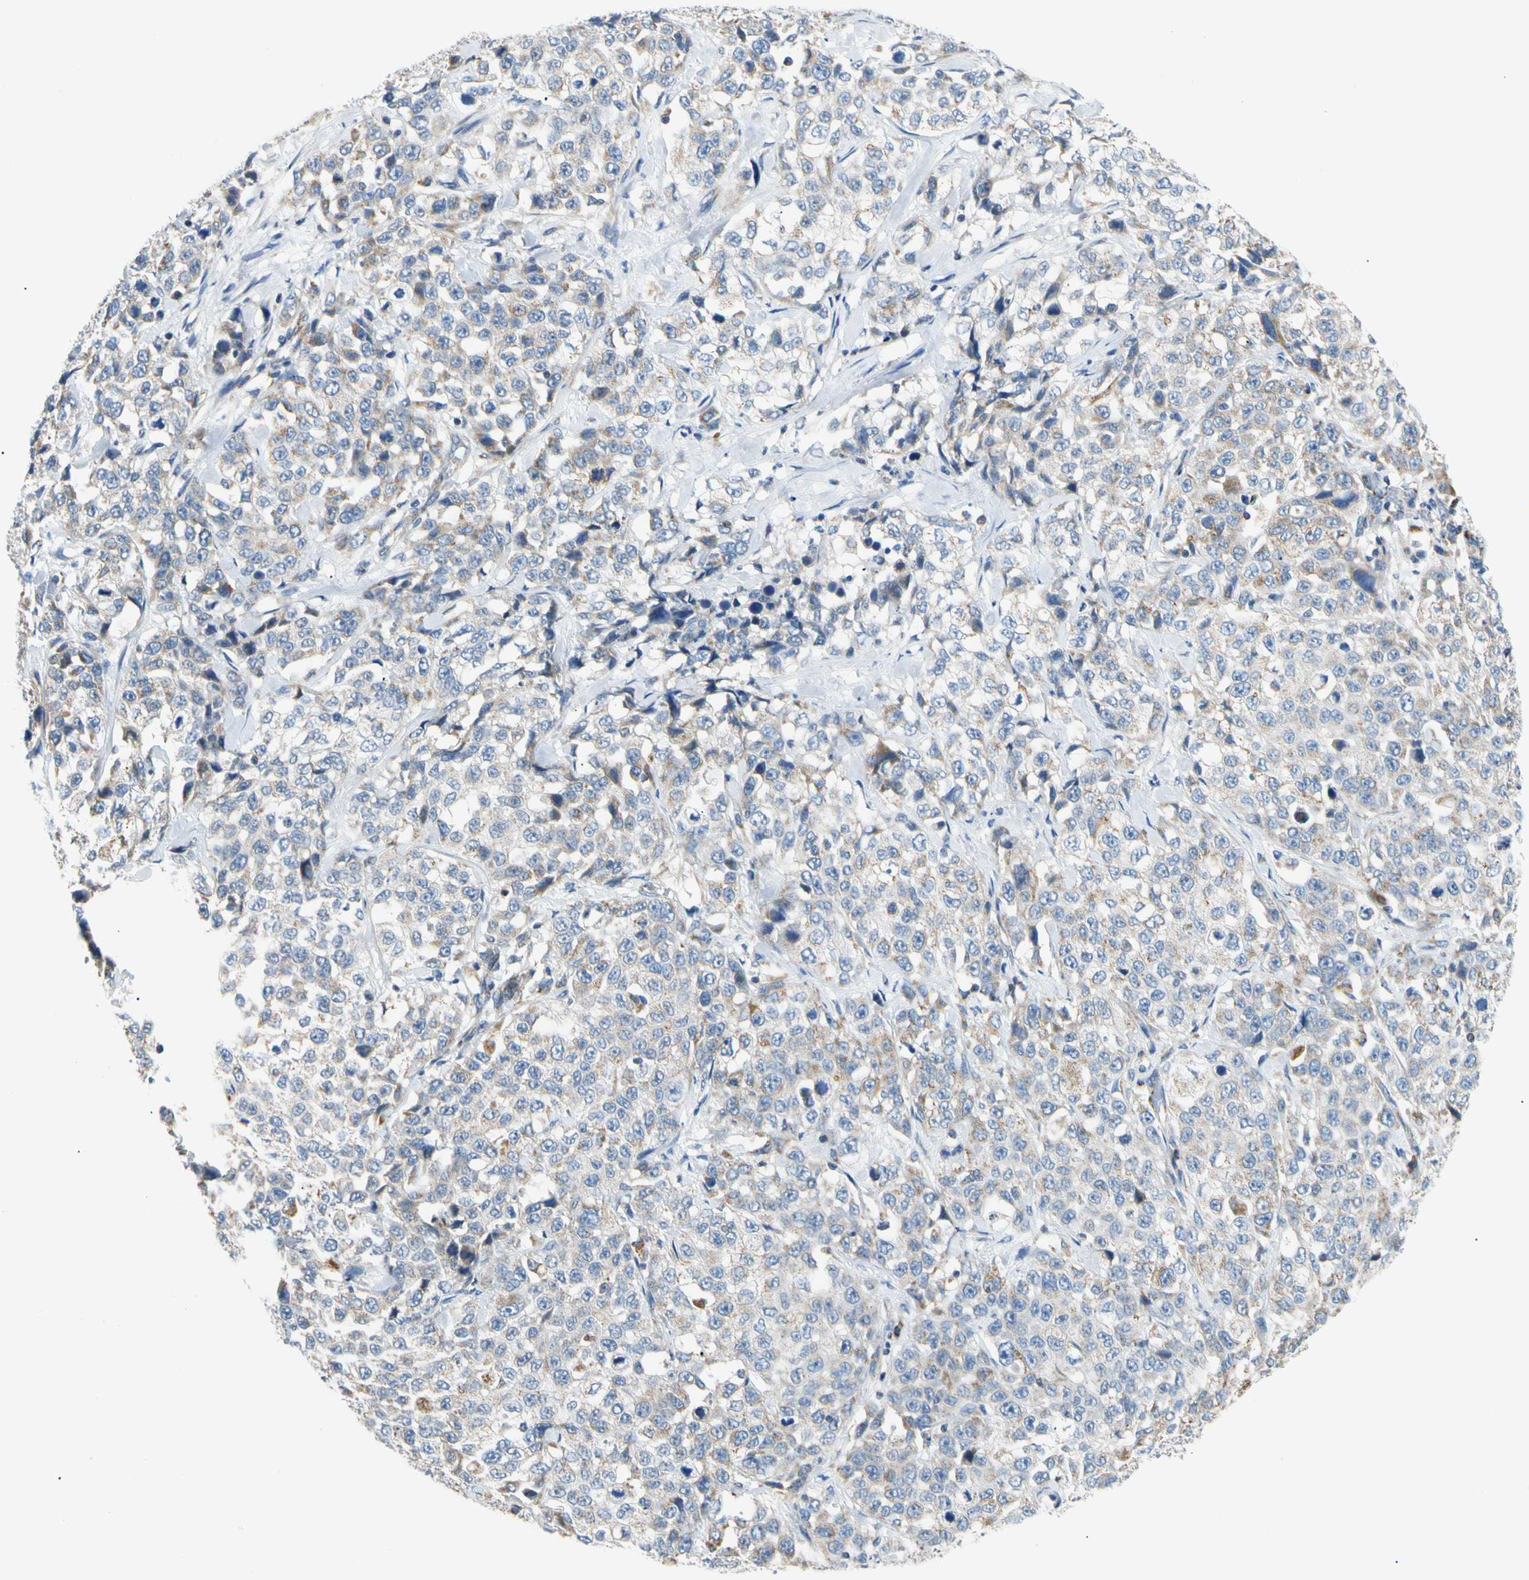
{"staining": {"intensity": "weak", "quantity": "25%-75%", "location": "cytoplasmic/membranous"}, "tissue": "stomach cancer", "cell_type": "Tumor cells", "image_type": "cancer", "snomed": [{"axis": "morphology", "description": "Normal tissue, NOS"}, {"axis": "morphology", "description": "Adenocarcinoma, NOS"}, {"axis": "topography", "description": "Stomach"}], "caption": "Protein expression analysis of human stomach cancer (adenocarcinoma) reveals weak cytoplasmic/membranous positivity in approximately 25%-75% of tumor cells.", "gene": "ACAT1", "patient": {"sex": "male", "age": 48}}